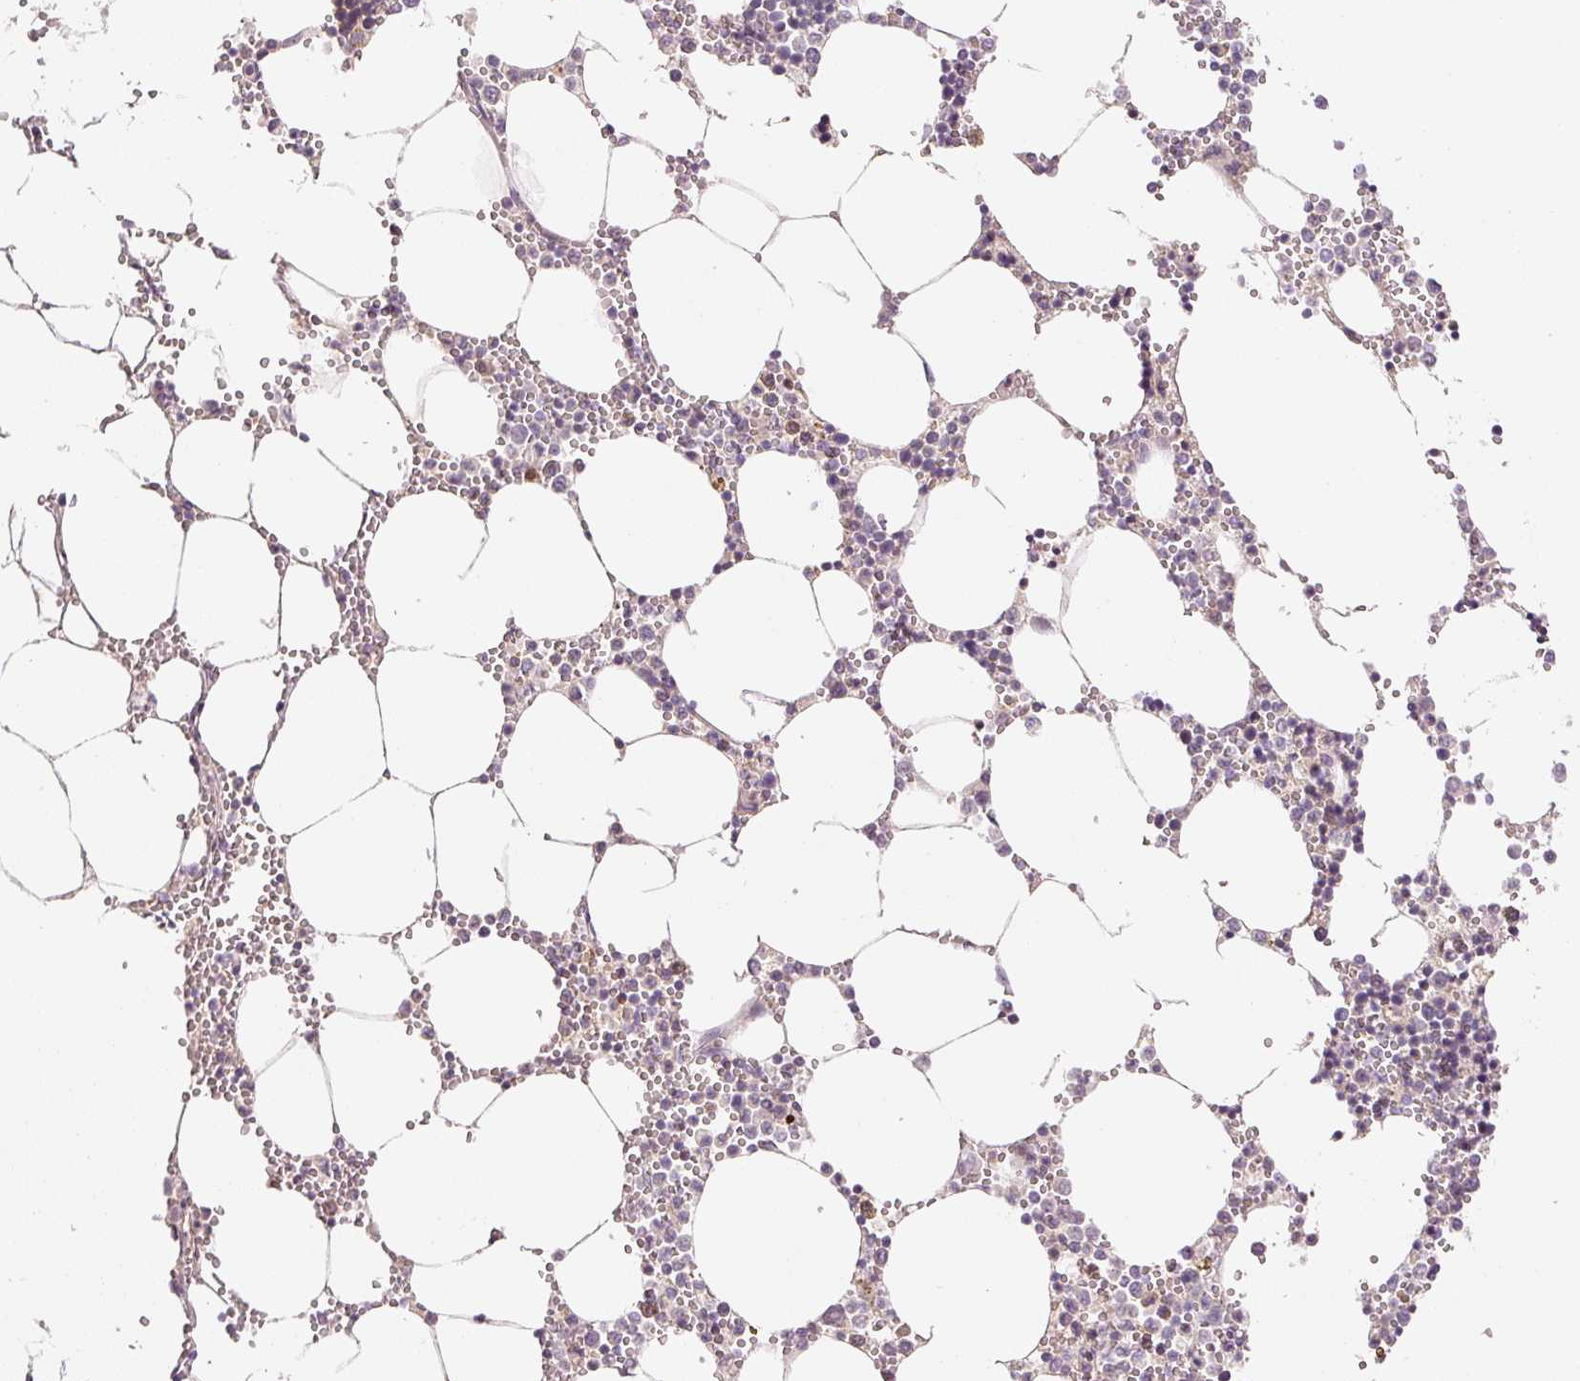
{"staining": {"intensity": "moderate", "quantity": "<25%", "location": "cytoplasmic/membranous,nuclear"}, "tissue": "bone marrow", "cell_type": "Hematopoietic cells", "image_type": "normal", "snomed": [{"axis": "morphology", "description": "Normal tissue, NOS"}, {"axis": "topography", "description": "Bone marrow"}], "caption": "DAB immunohistochemical staining of unremarkable human bone marrow demonstrates moderate cytoplasmic/membranous,nuclear protein expression in about <25% of hematopoietic cells. (IHC, brightfield microscopy, high magnification).", "gene": "GZMA", "patient": {"sex": "male", "age": 54}}